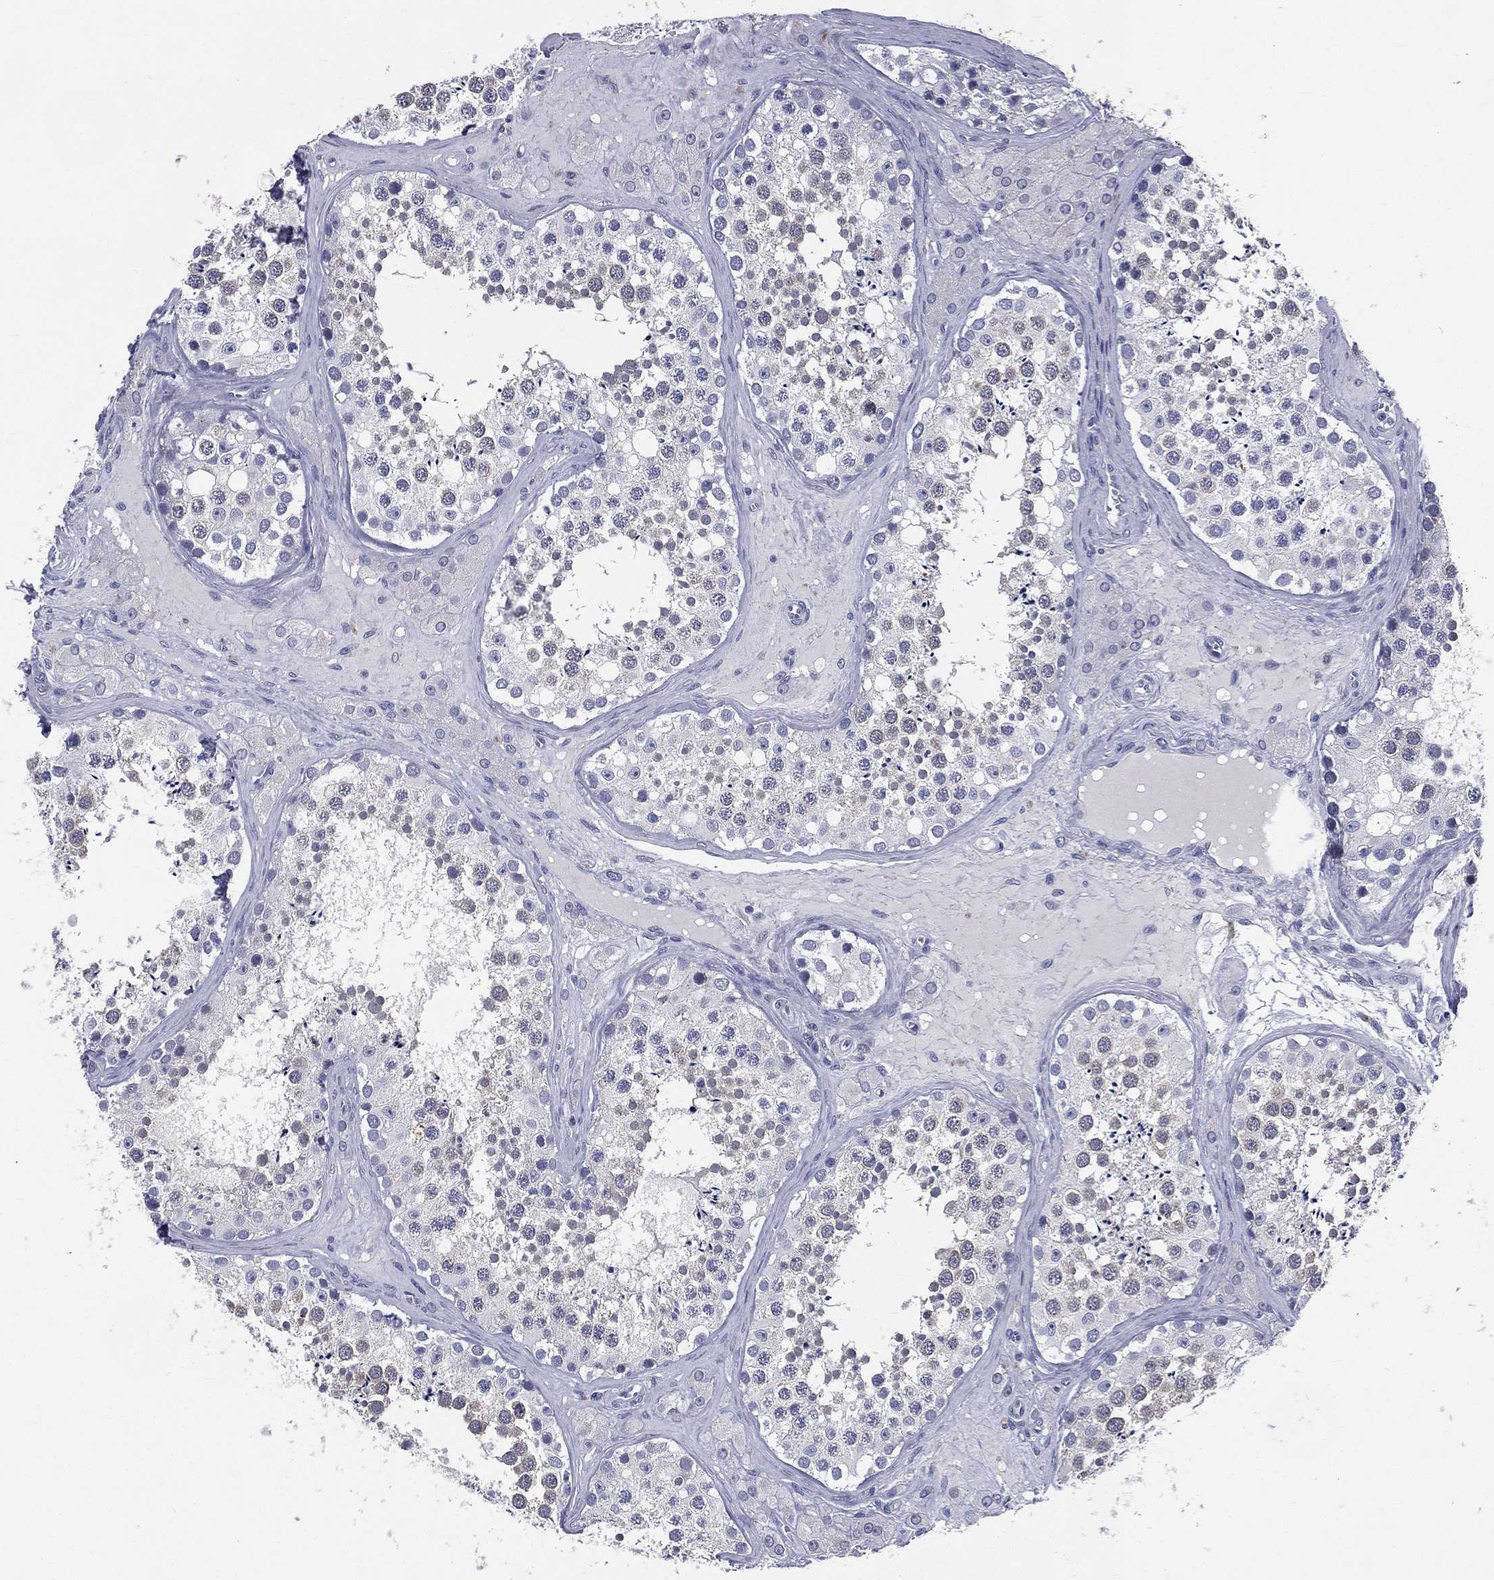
{"staining": {"intensity": "weak", "quantity": "25%-75%", "location": "nuclear"}, "tissue": "testis", "cell_type": "Cells in seminiferous ducts", "image_type": "normal", "snomed": [{"axis": "morphology", "description": "Normal tissue, NOS"}, {"axis": "topography", "description": "Testis"}], "caption": "Protein staining by immunohistochemistry shows weak nuclear staining in approximately 25%-75% of cells in seminiferous ducts in normal testis. (IHC, brightfield microscopy, high magnification).", "gene": "IFT27", "patient": {"sex": "male", "age": 31}}